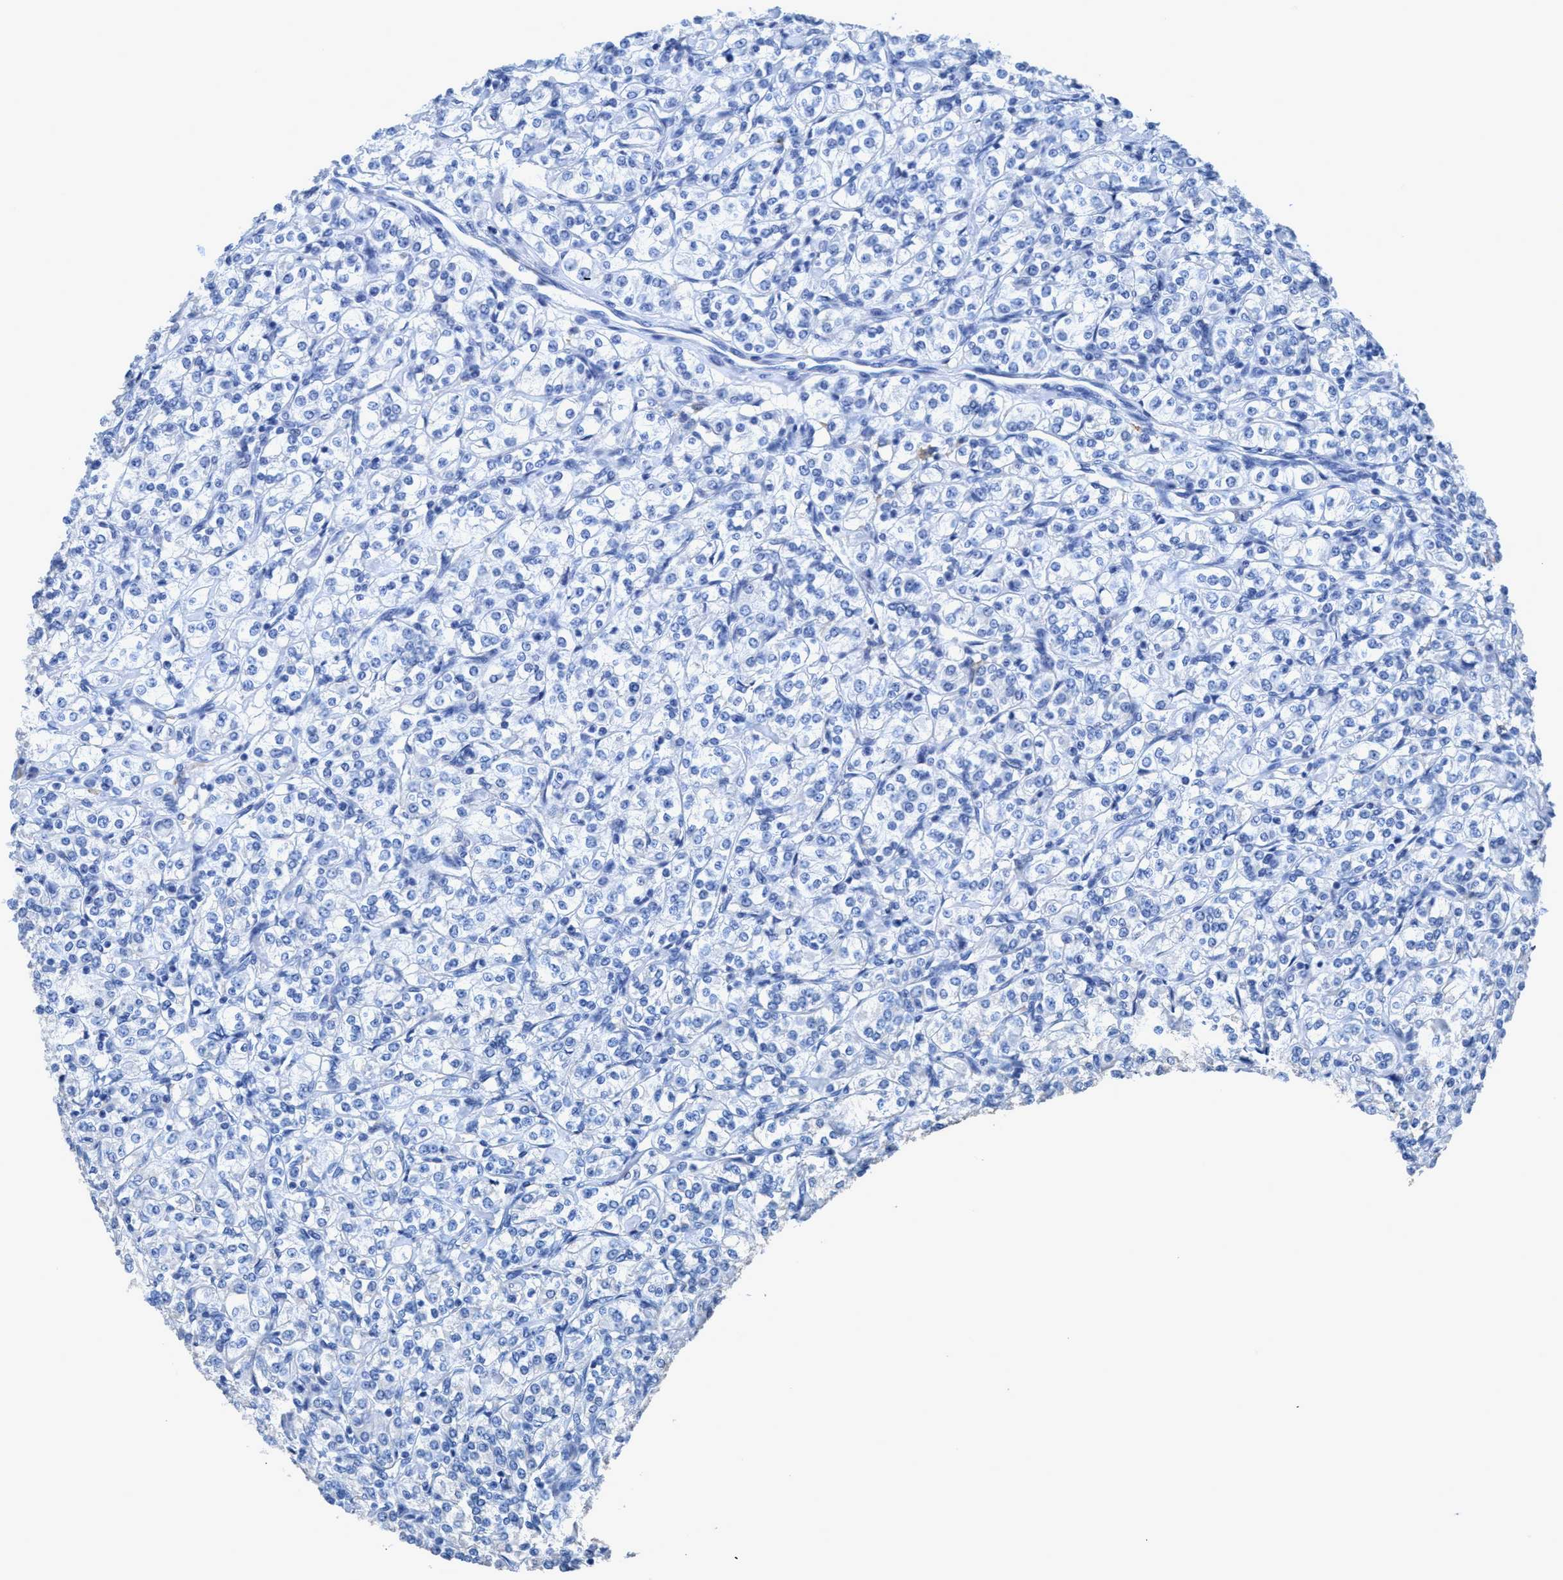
{"staining": {"intensity": "negative", "quantity": "none", "location": "none"}, "tissue": "renal cancer", "cell_type": "Tumor cells", "image_type": "cancer", "snomed": [{"axis": "morphology", "description": "Adenocarcinoma, NOS"}, {"axis": "topography", "description": "Kidney"}], "caption": "High magnification brightfield microscopy of renal cancer (adenocarcinoma) stained with DAB (brown) and counterstained with hematoxylin (blue): tumor cells show no significant positivity.", "gene": "DNAI1", "patient": {"sex": "male", "age": 77}}